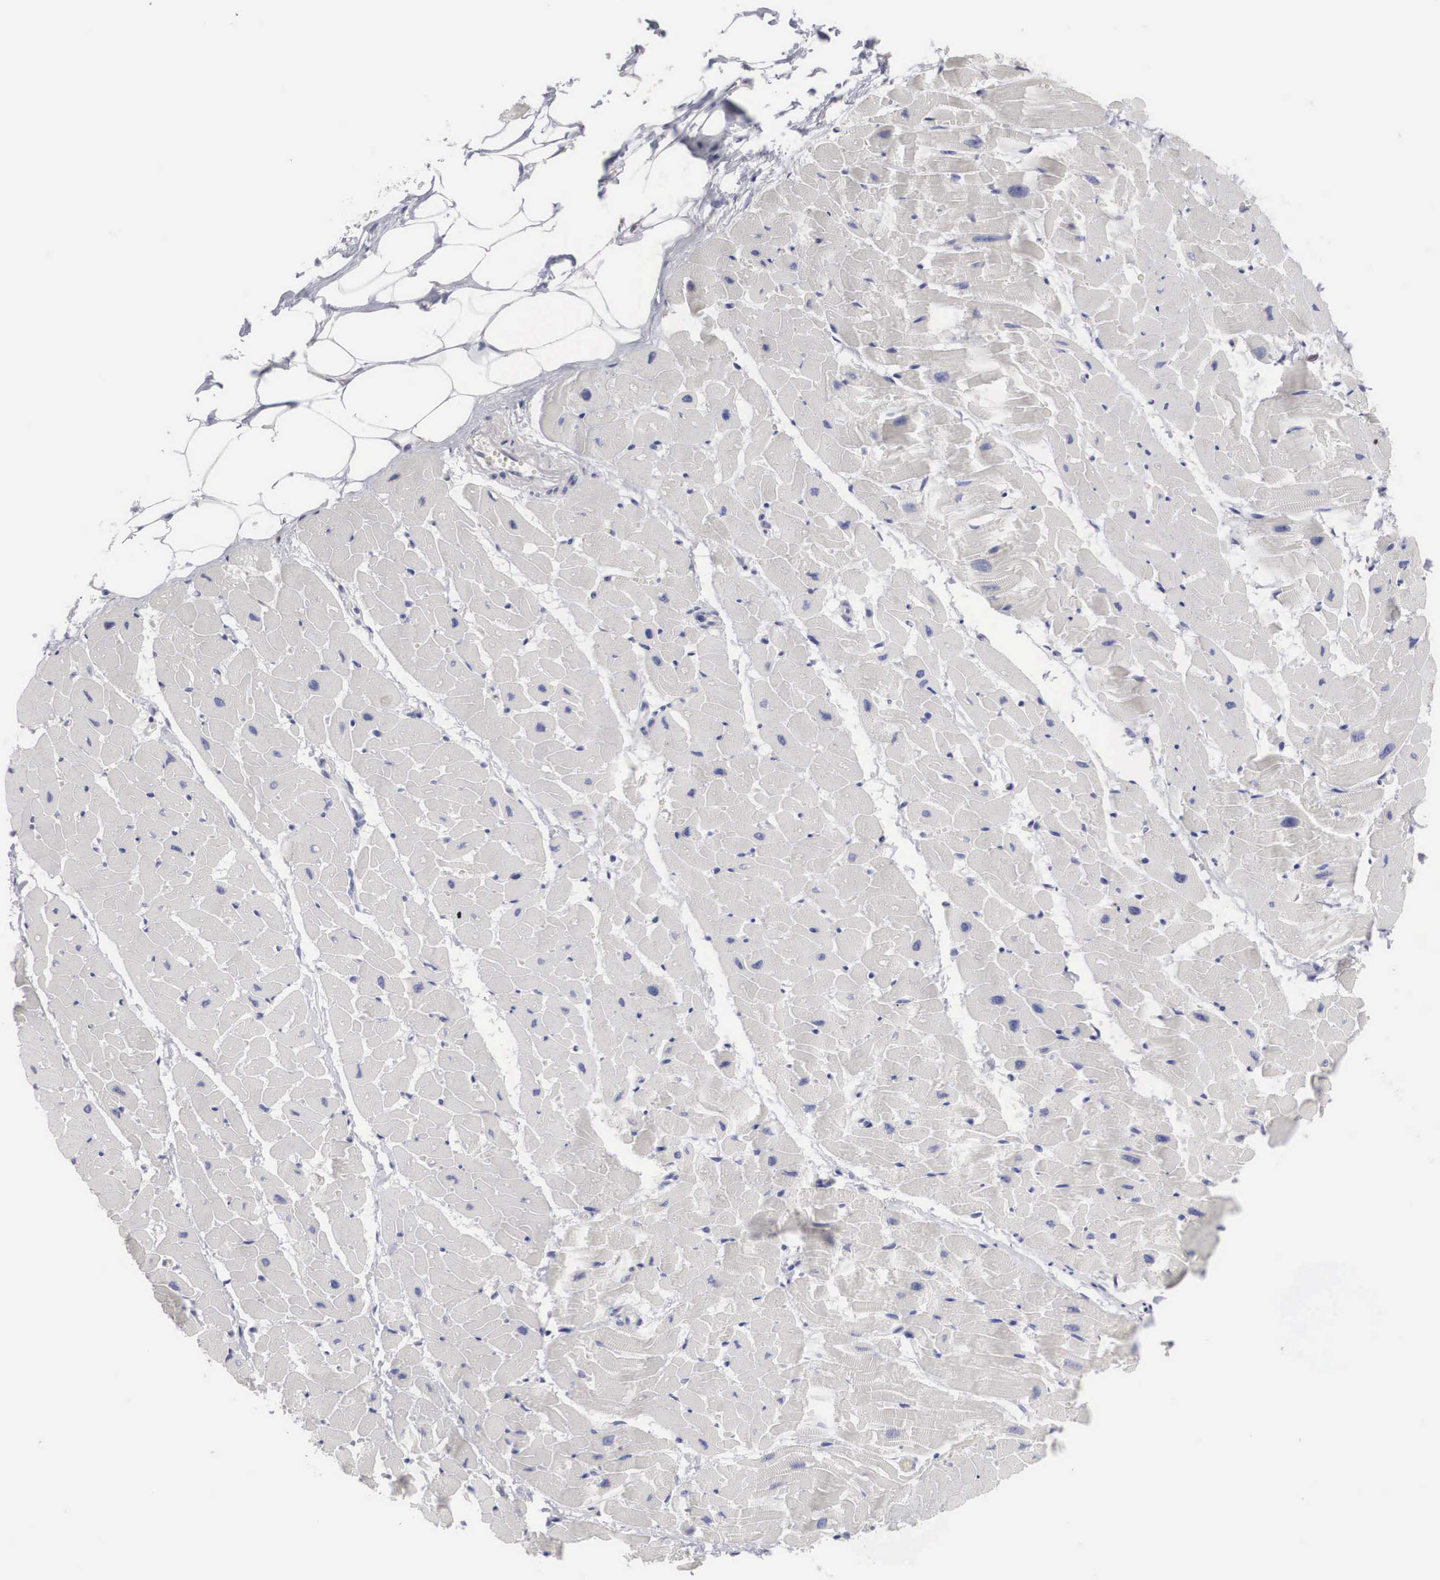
{"staining": {"intensity": "negative", "quantity": "none", "location": "none"}, "tissue": "heart muscle", "cell_type": "Cardiomyocytes", "image_type": "normal", "snomed": [{"axis": "morphology", "description": "Normal tissue, NOS"}, {"axis": "topography", "description": "Heart"}], "caption": "Cardiomyocytes are negative for brown protein staining in unremarkable heart muscle. Brightfield microscopy of immunohistochemistry (IHC) stained with DAB (brown) and hematoxylin (blue), captured at high magnification.", "gene": "HMOX1", "patient": {"sex": "female", "age": 19}}